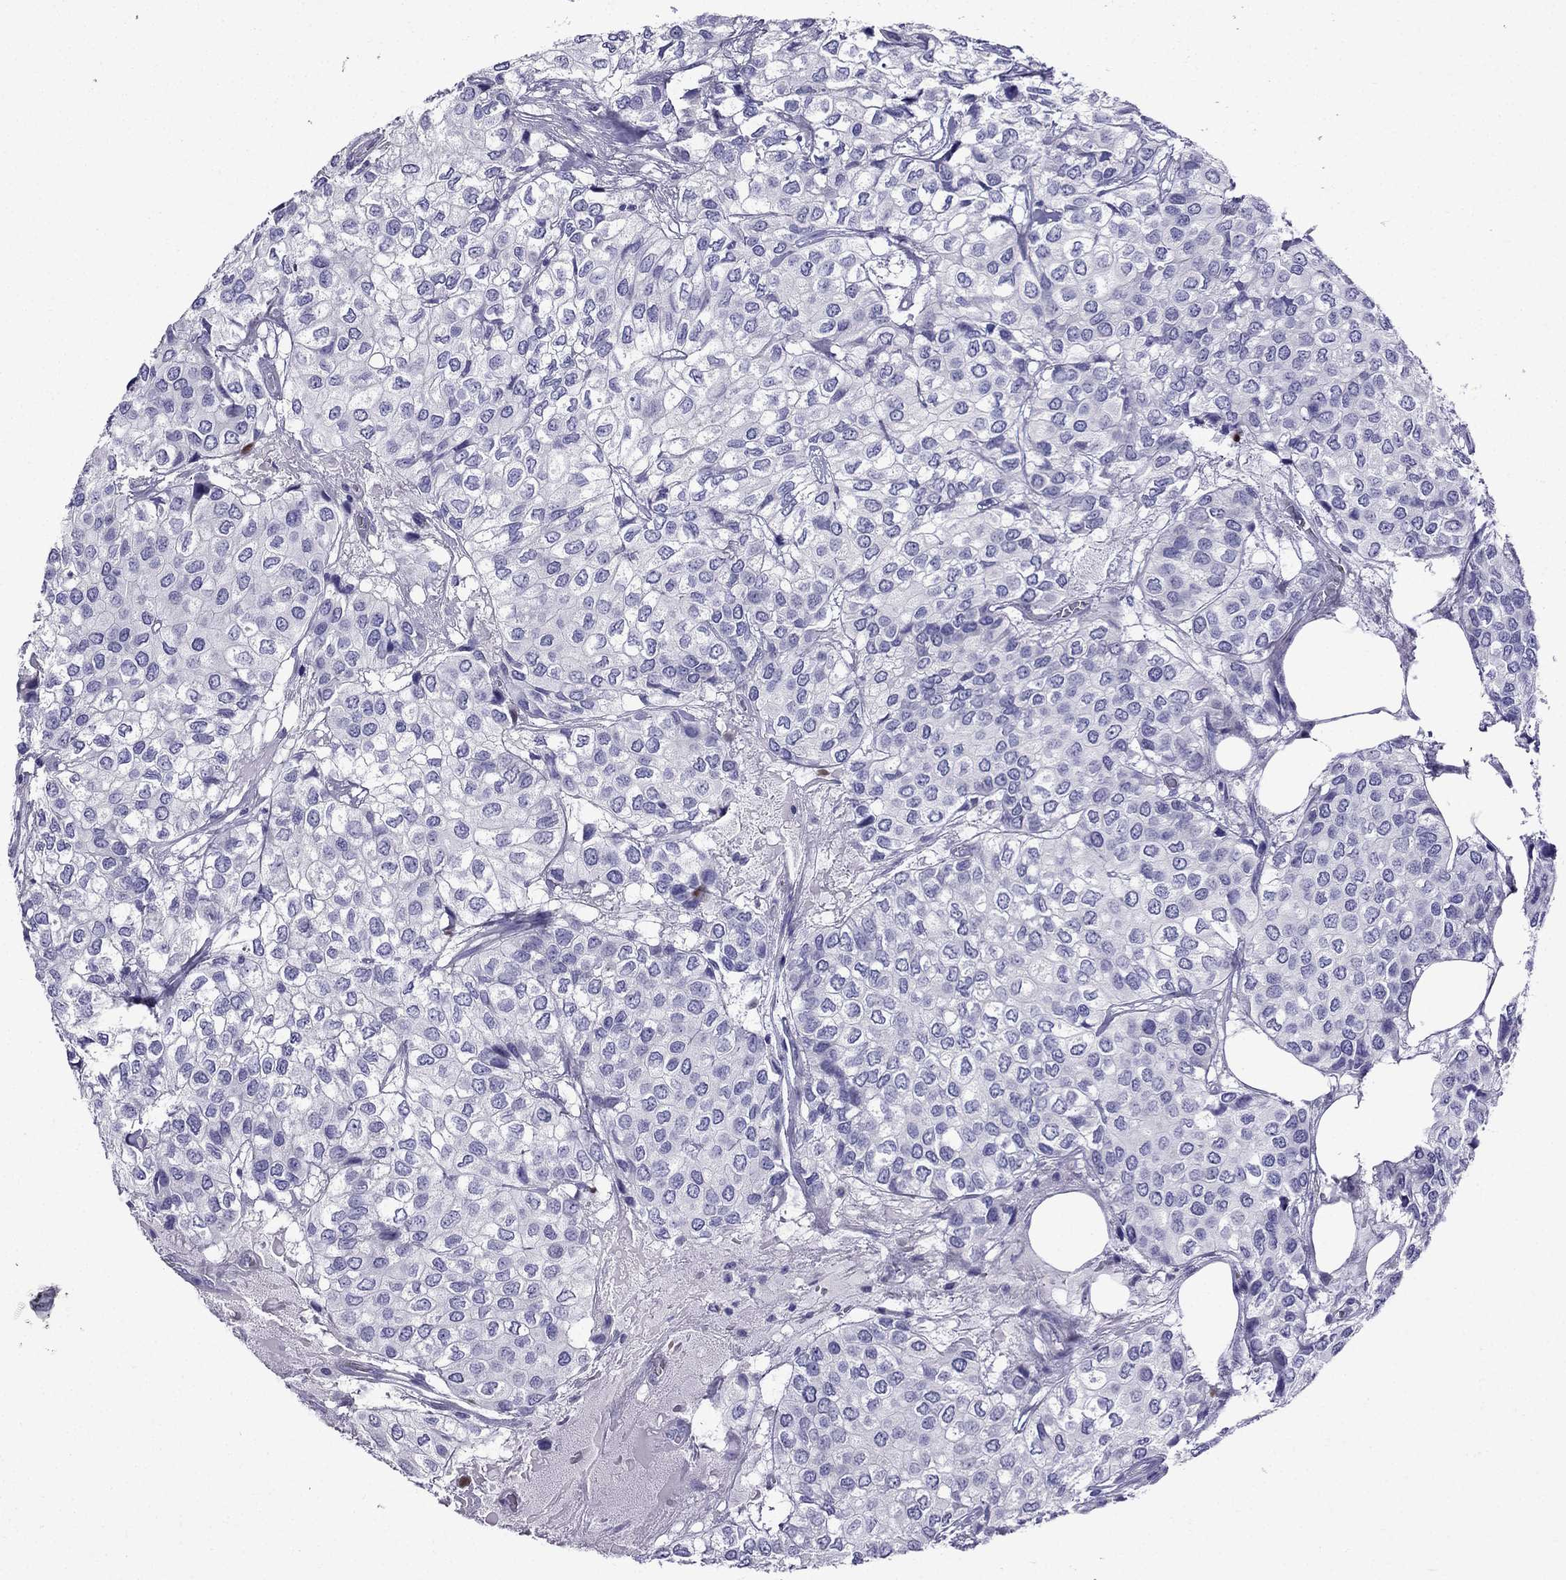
{"staining": {"intensity": "negative", "quantity": "none", "location": "none"}, "tissue": "urothelial cancer", "cell_type": "Tumor cells", "image_type": "cancer", "snomed": [{"axis": "morphology", "description": "Urothelial carcinoma, High grade"}, {"axis": "topography", "description": "Urinary bladder"}], "caption": "An image of urothelial cancer stained for a protein demonstrates no brown staining in tumor cells.", "gene": "ERC2", "patient": {"sex": "male", "age": 73}}